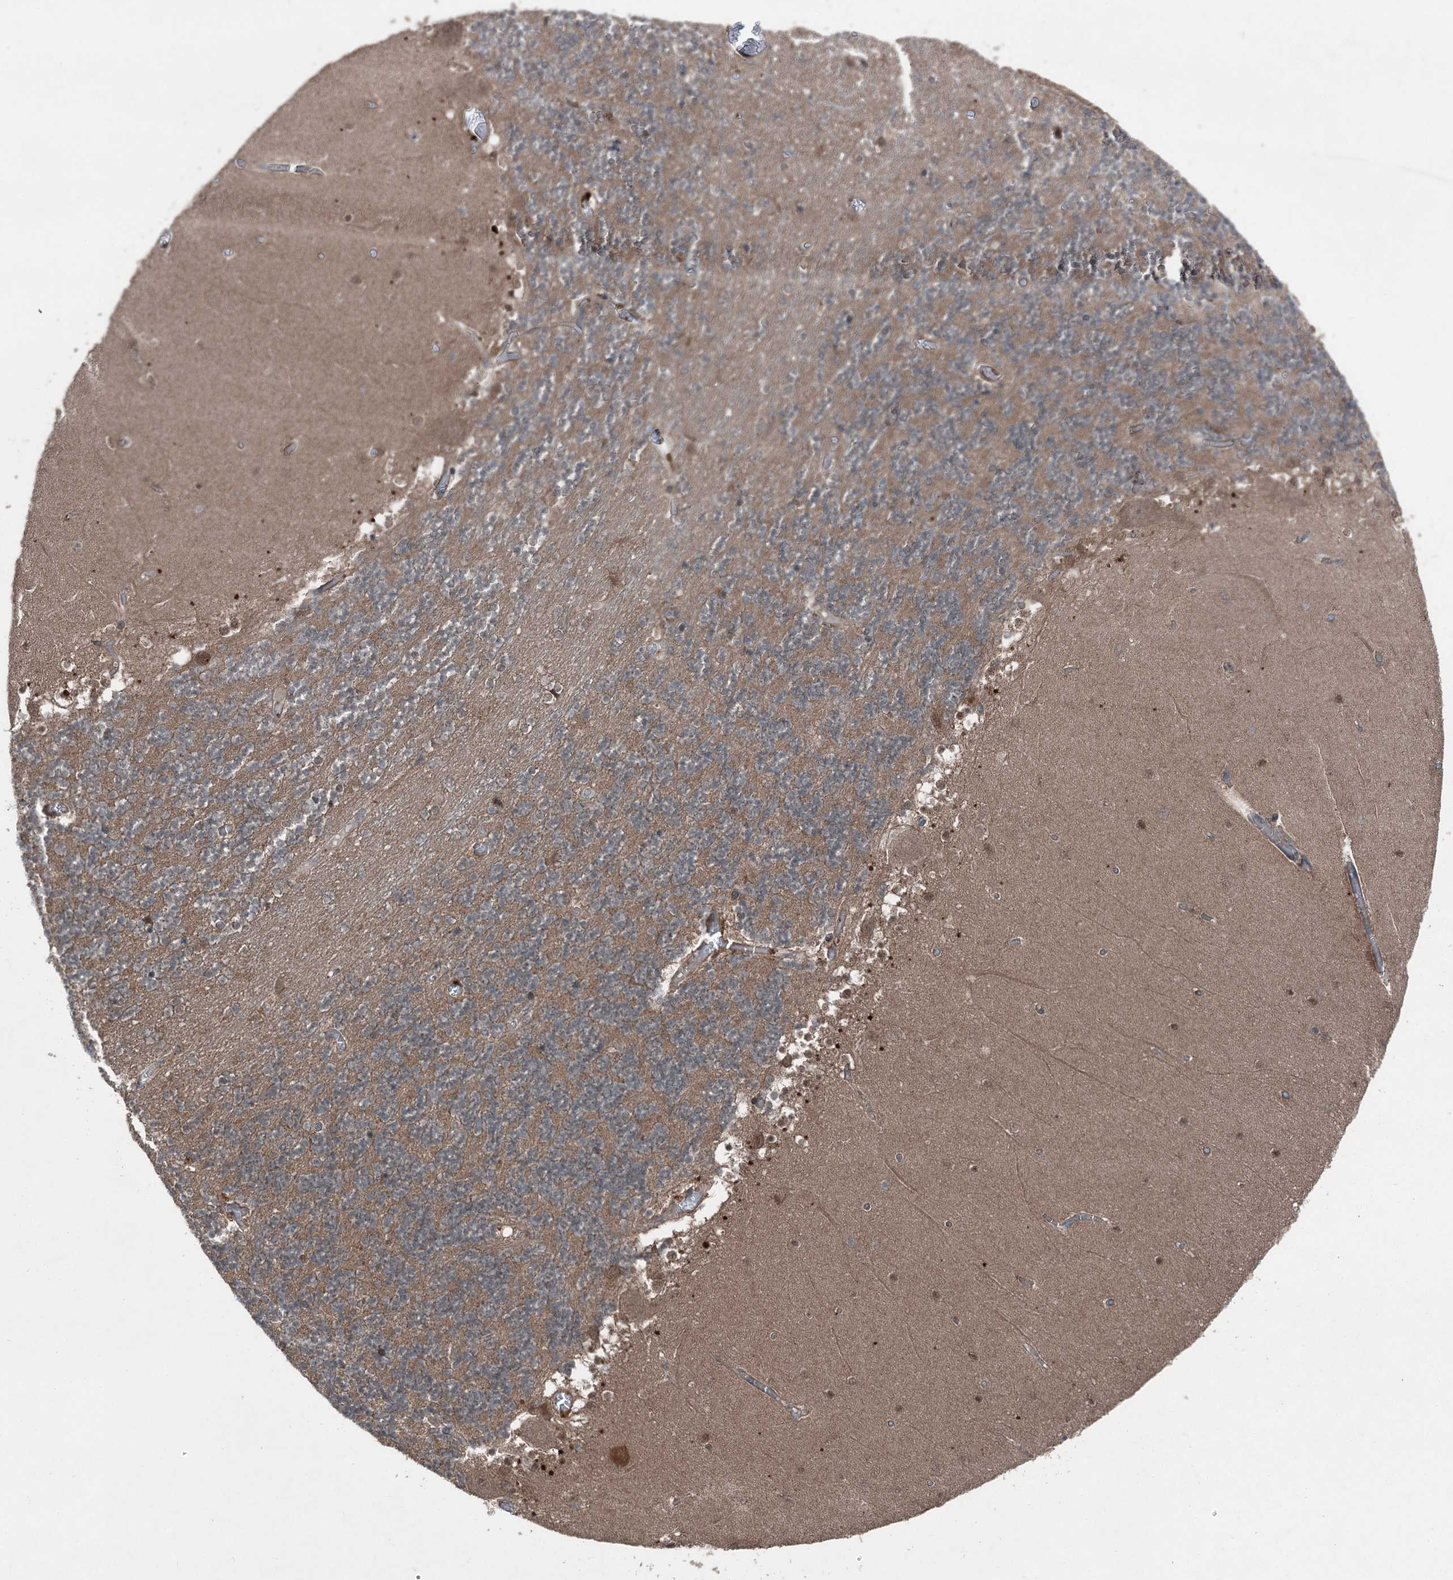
{"staining": {"intensity": "moderate", "quantity": ">75%", "location": "cytoplasmic/membranous"}, "tissue": "cerebellum", "cell_type": "Cells in granular layer", "image_type": "normal", "snomed": [{"axis": "morphology", "description": "Normal tissue, NOS"}, {"axis": "topography", "description": "Cerebellum"}], "caption": "Normal cerebellum displays moderate cytoplasmic/membranous positivity in about >75% of cells in granular layer (DAB IHC, brown staining for protein, blue staining for nuclei)..", "gene": "BORCS7", "patient": {"sex": "female", "age": 28}}